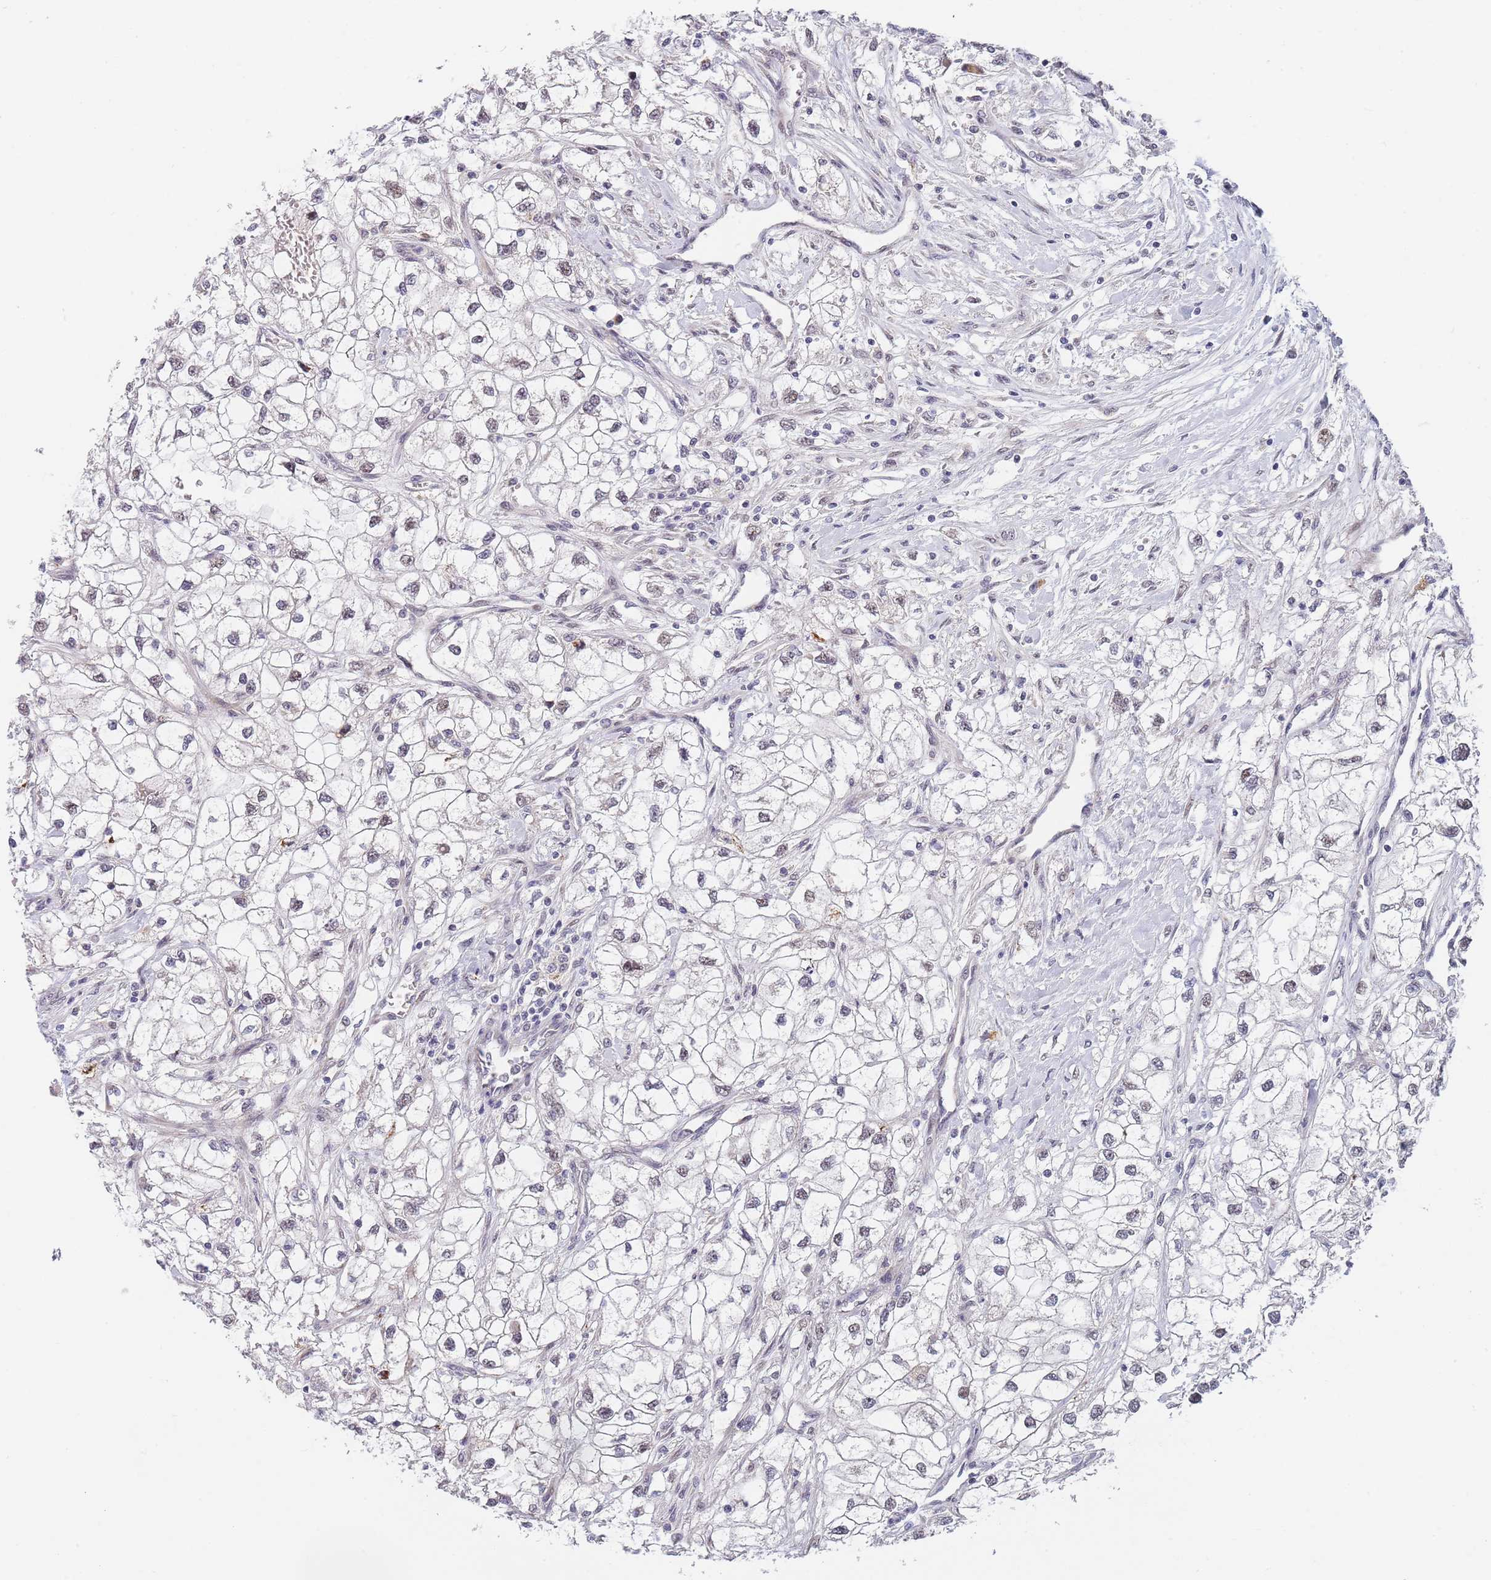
{"staining": {"intensity": "negative", "quantity": "none", "location": "none"}, "tissue": "renal cancer", "cell_type": "Tumor cells", "image_type": "cancer", "snomed": [{"axis": "morphology", "description": "Adenocarcinoma, NOS"}, {"axis": "topography", "description": "Kidney"}], "caption": "The histopathology image reveals no significant positivity in tumor cells of adenocarcinoma (renal).", "gene": "PLCL2", "patient": {"sex": "male", "age": 59}}